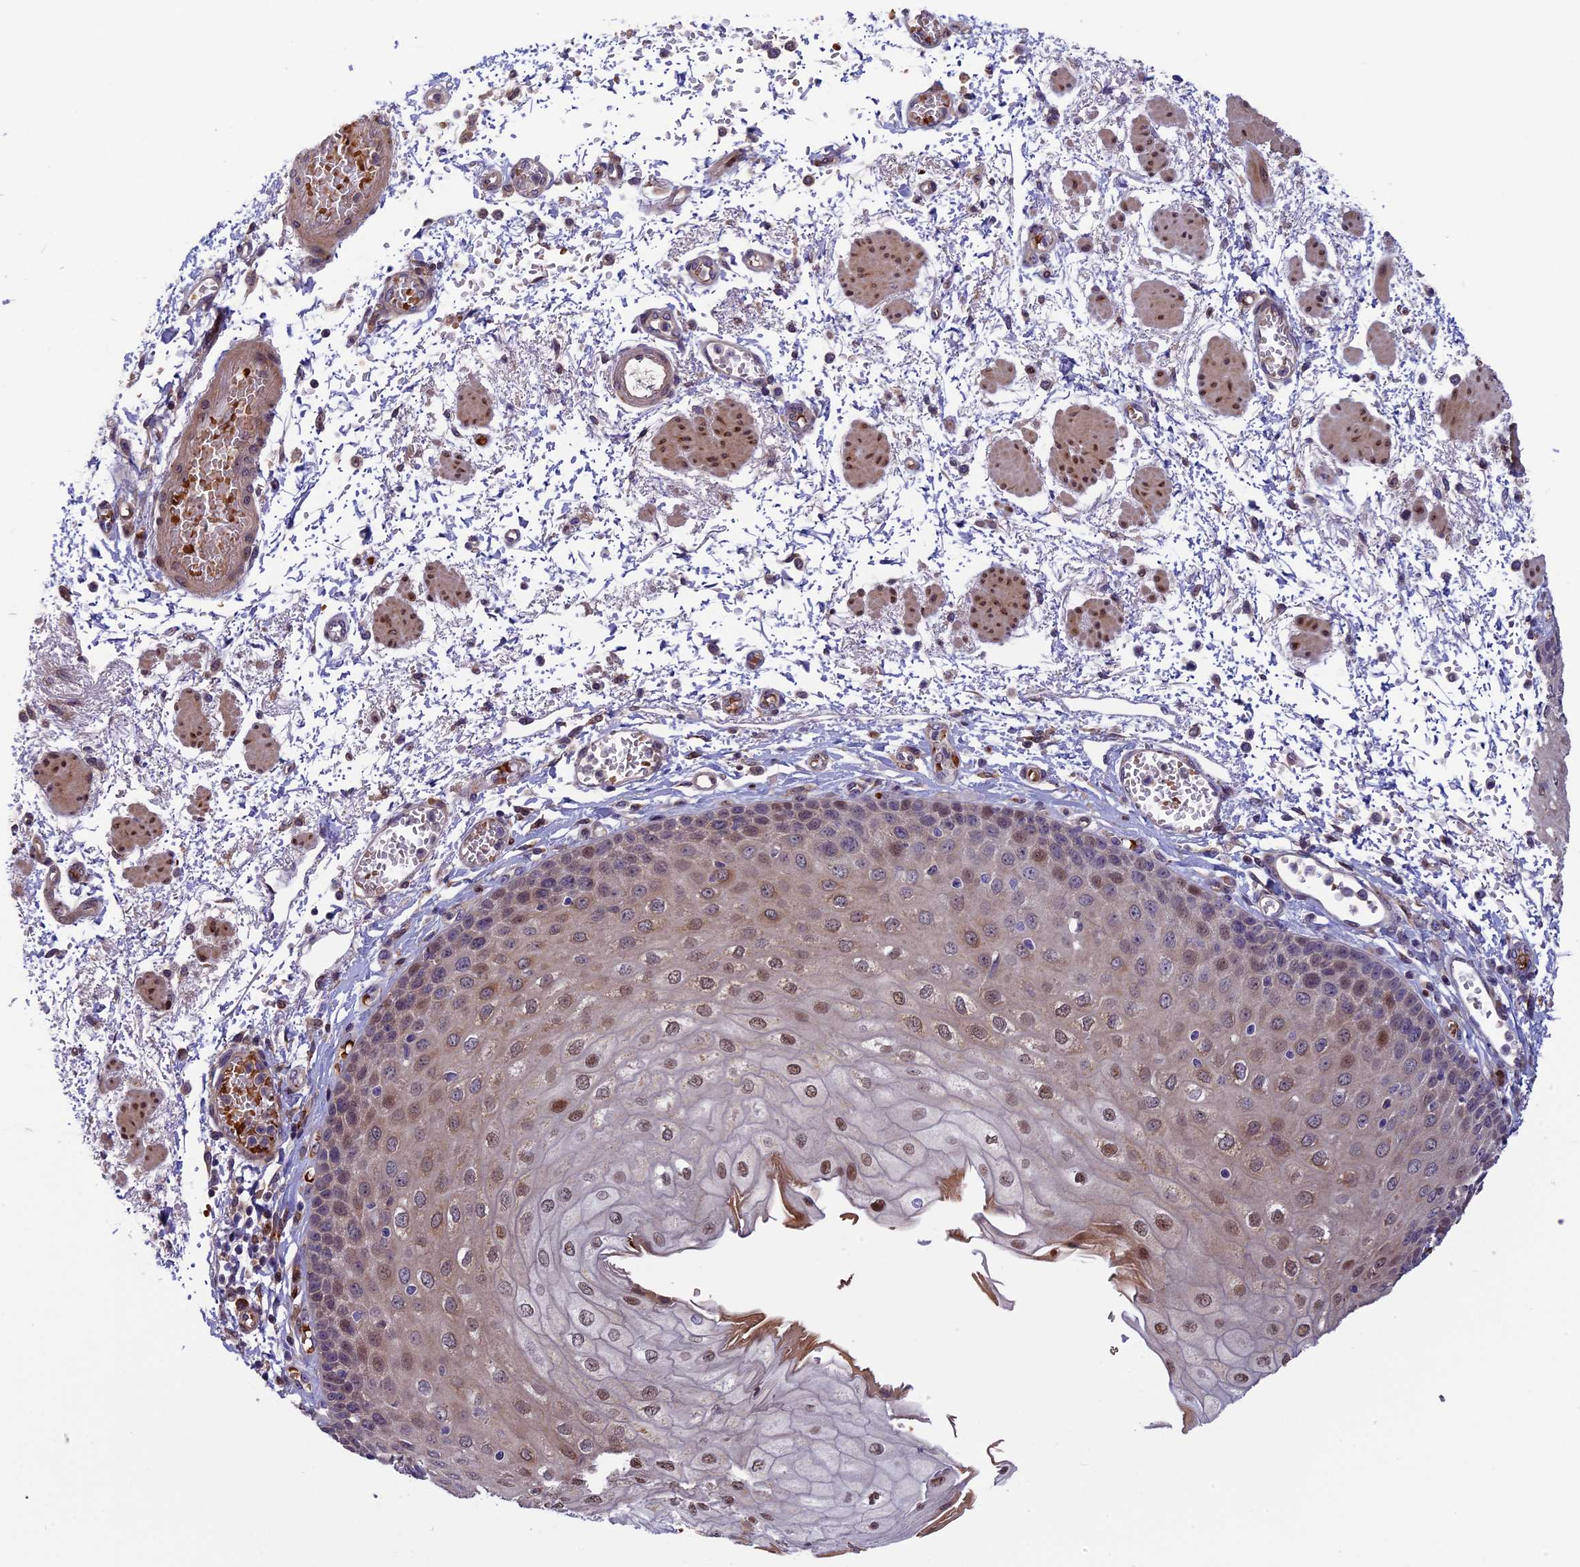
{"staining": {"intensity": "moderate", "quantity": "25%-75%", "location": "cytoplasmic/membranous,nuclear"}, "tissue": "esophagus", "cell_type": "Squamous epithelial cells", "image_type": "normal", "snomed": [{"axis": "morphology", "description": "Normal tissue, NOS"}, {"axis": "topography", "description": "Esophagus"}], "caption": "An IHC histopathology image of benign tissue is shown. Protein staining in brown shows moderate cytoplasmic/membranous,nuclear positivity in esophagus within squamous epithelial cells.", "gene": "CCDC9B", "patient": {"sex": "male", "age": 81}}